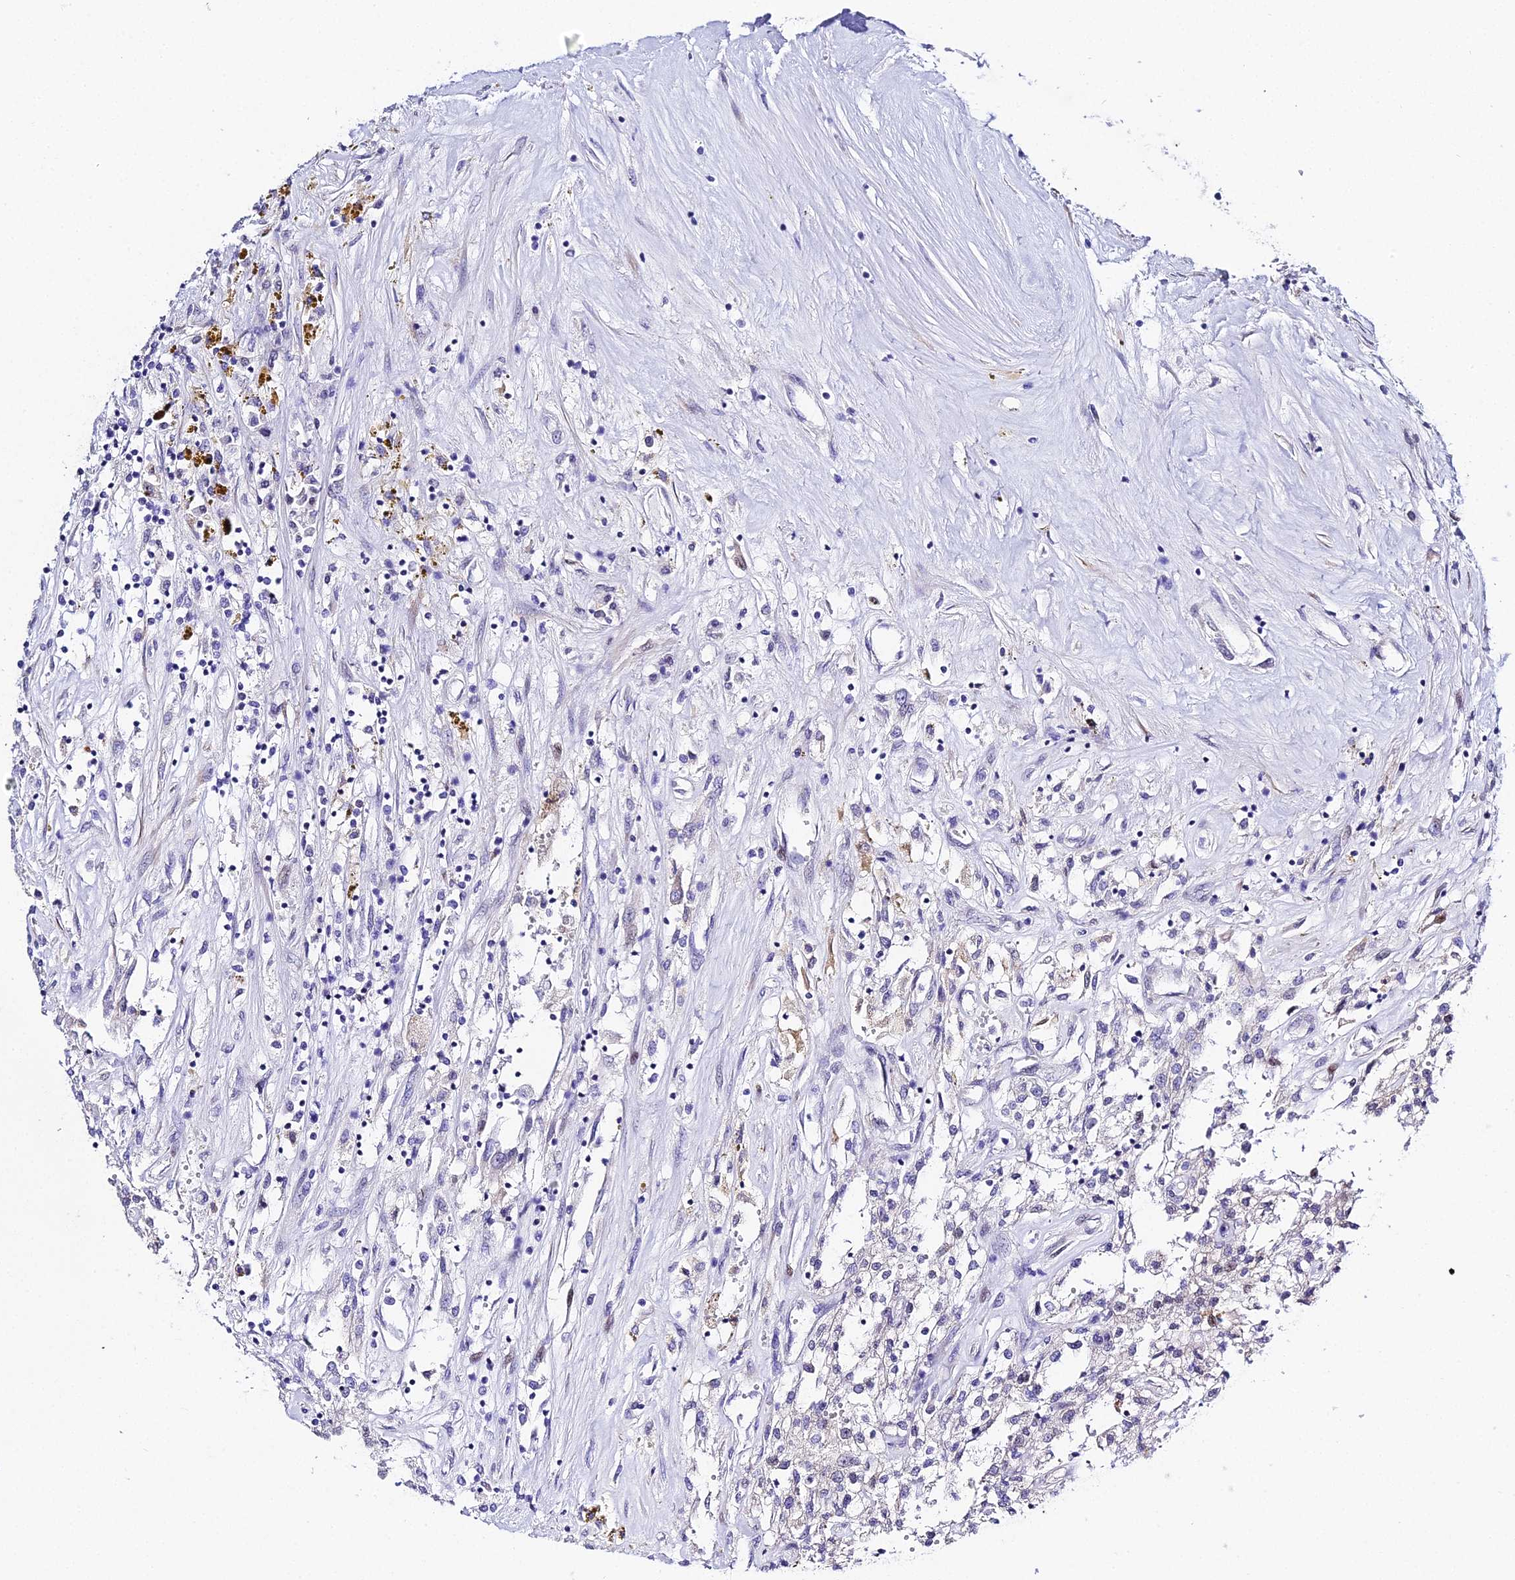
{"staining": {"intensity": "negative", "quantity": "none", "location": "none"}, "tissue": "renal cancer", "cell_type": "Tumor cells", "image_type": "cancer", "snomed": [{"axis": "morphology", "description": "Adenocarcinoma, NOS"}, {"axis": "topography", "description": "Kidney"}], "caption": "Immunohistochemical staining of renal cancer shows no significant positivity in tumor cells. (DAB immunohistochemistry visualized using brightfield microscopy, high magnification).", "gene": "POFUT2", "patient": {"sex": "female", "age": 52}}